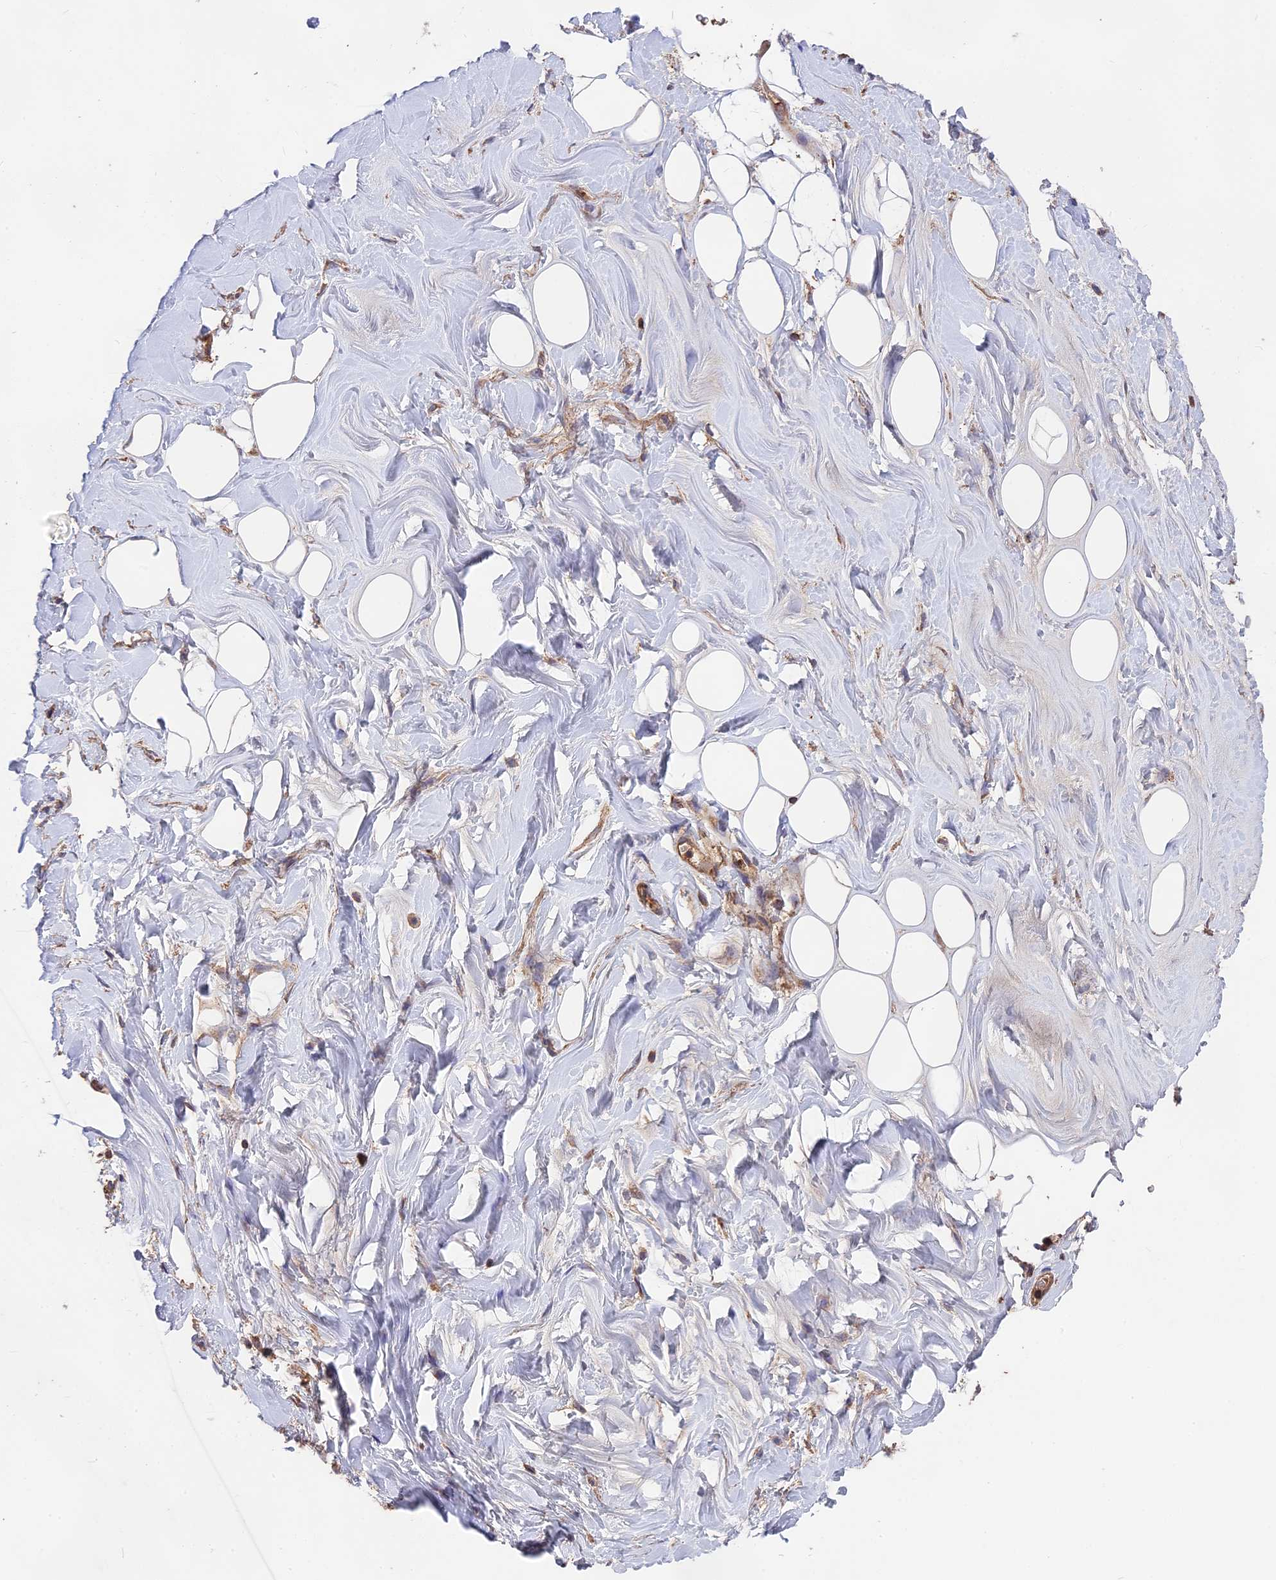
{"staining": {"intensity": "negative", "quantity": "none", "location": "none"}, "tissue": "adipose tissue", "cell_type": "Adipocytes", "image_type": "normal", "snomed": [{"axis": "morphology", "description": "Normal tissue, NOS"}, {"axis": "topography", "description": "Breast"}], "caption": "Immunohistochemical staining of benign human adipose tissue exhibits no significant expression in adipocytes.", "gene": "NUDT8", "patient": {"sex": "female", "age": 26}}